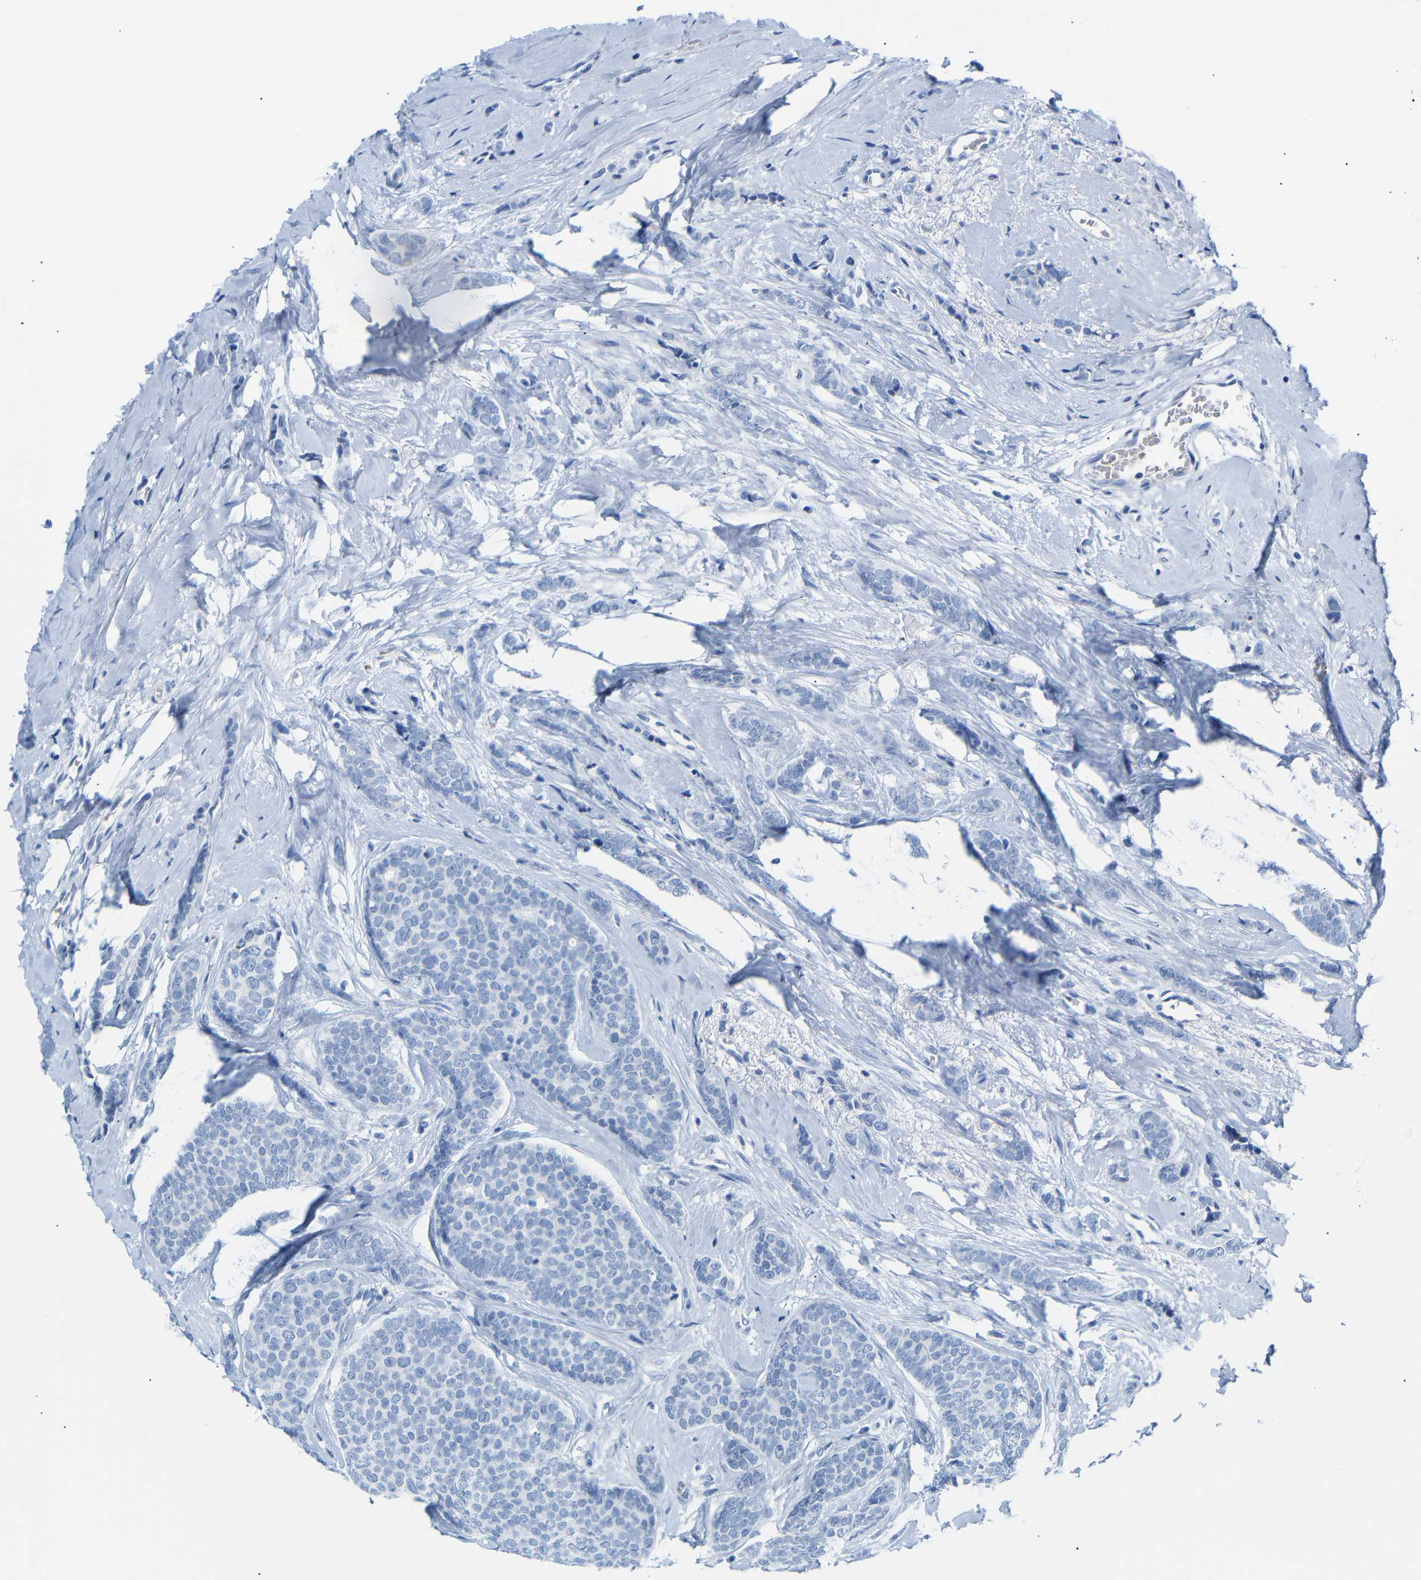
{"staining": {"intensity": "negative", "quantity": "none", "location": "none"}, "tissue": "breast cancer", "cell_type": "Tumor cells", "image_type": "cancer", "snomed": [{"axis": "morphology", "description": "Lobular carcinoma"}, {"axis": "topography", "description": "Skin"}, {"axis": "topography", "description": "Breast"}], "caption": "A histopathology image of human breast cancer (lobular carcinoma) is negative for staining in tumor cells.", "gene": "ERVMER34-1", "patient": {"sex": "female", "age": 46}}